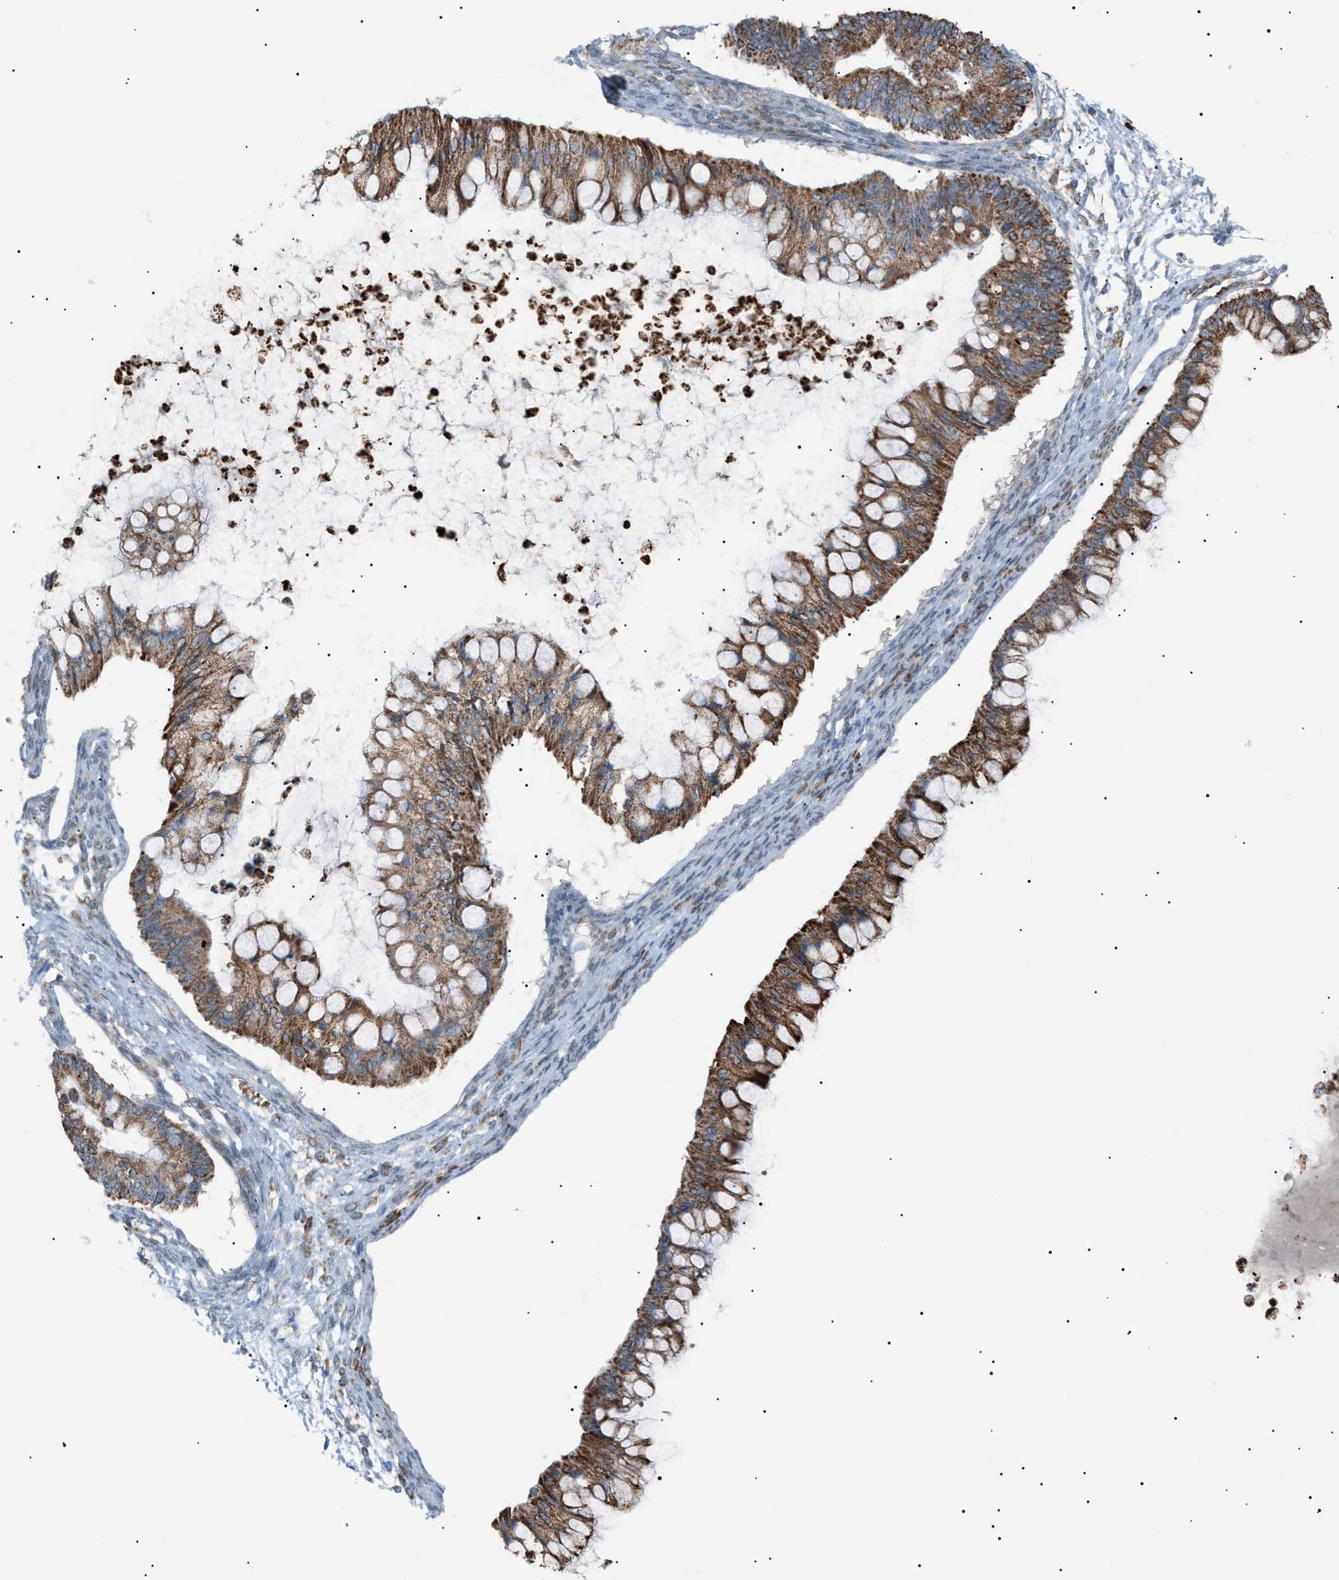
{"staining": {"intensity": "moderate", "quantity": ">75%", "location": "cytoplasmic/membranous"}, "tissue": "ovarian cancer", "cell_type": "Tumor cells", "image_type": "cancer", "snomed": [{"axis": "morphology", "description": "Cystadenocarcinoma, mucinous, NOS"}, {"axis": "topography", "description": "Ovary"}], "caption": "Immunohistochemical staining of ovarian mucinous cystadenocarcinoma shows moderate cytoplasmic/membranous protein positivity in approximately >75% of tumor cells.", "gene": "ZNF516", "patient": {"sex": "female", "age": 57}}